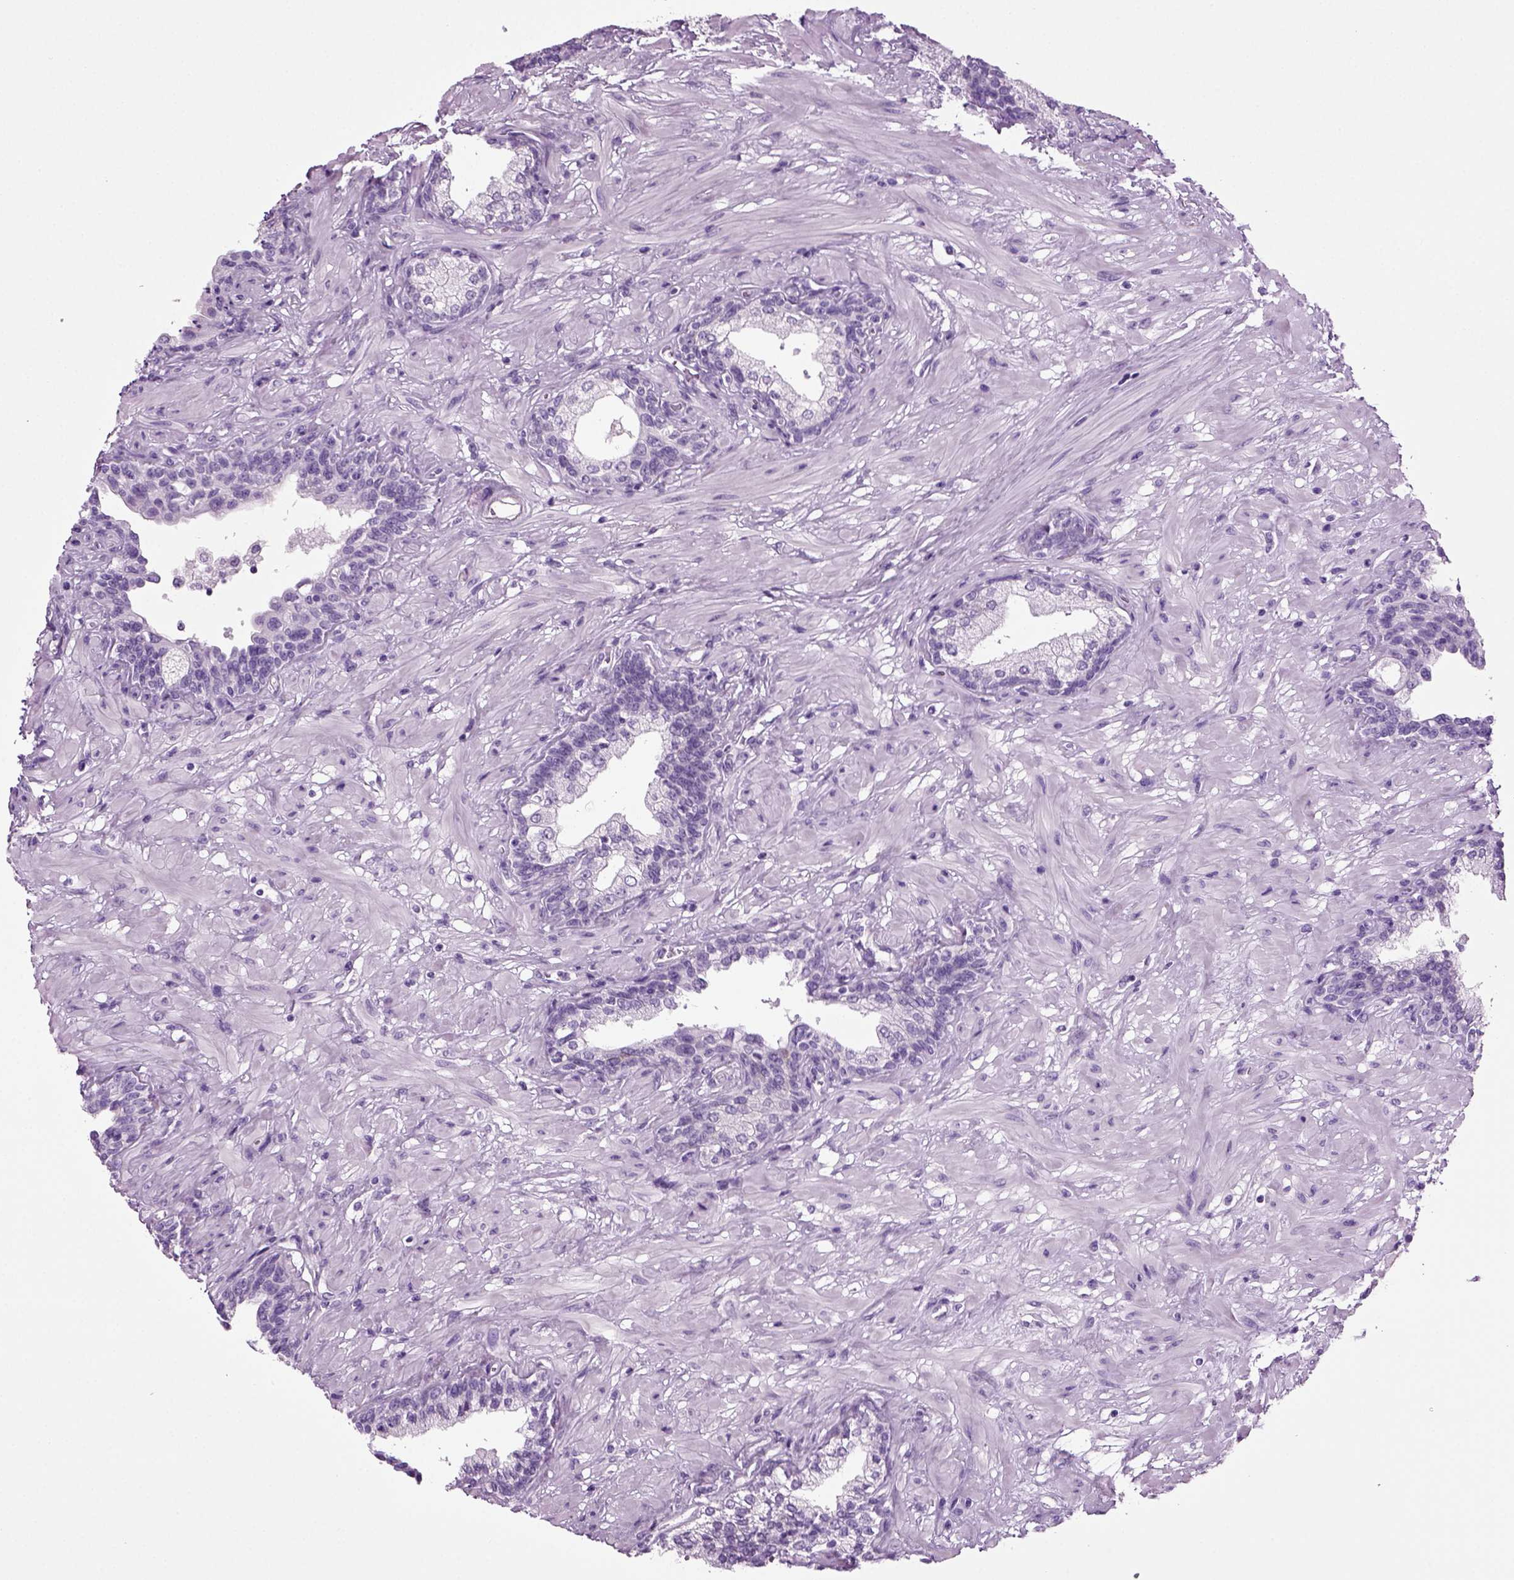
{"staining": {"intensity": "negative", "quantity": "none", "location": "none"}, "tissue": "prostate", "cell_type": "Glandular cells", "image_type": "normal", "snomed": [{"axis": "morphology", "description": "Normal tissue, NOS"}, {"axis": "topography", "description": "Prostate"}], "caption": "Immunohistochemistry photomicrograph of benign human prostate stained for a protein (brown), which demonstrates no expression in glandular cells. The staining is performed using DAB brown chromogen with nuclei counter-stained in using hematoxylin.", "gene": "CD109", "patient": {"sex": "male", "age": 63}}